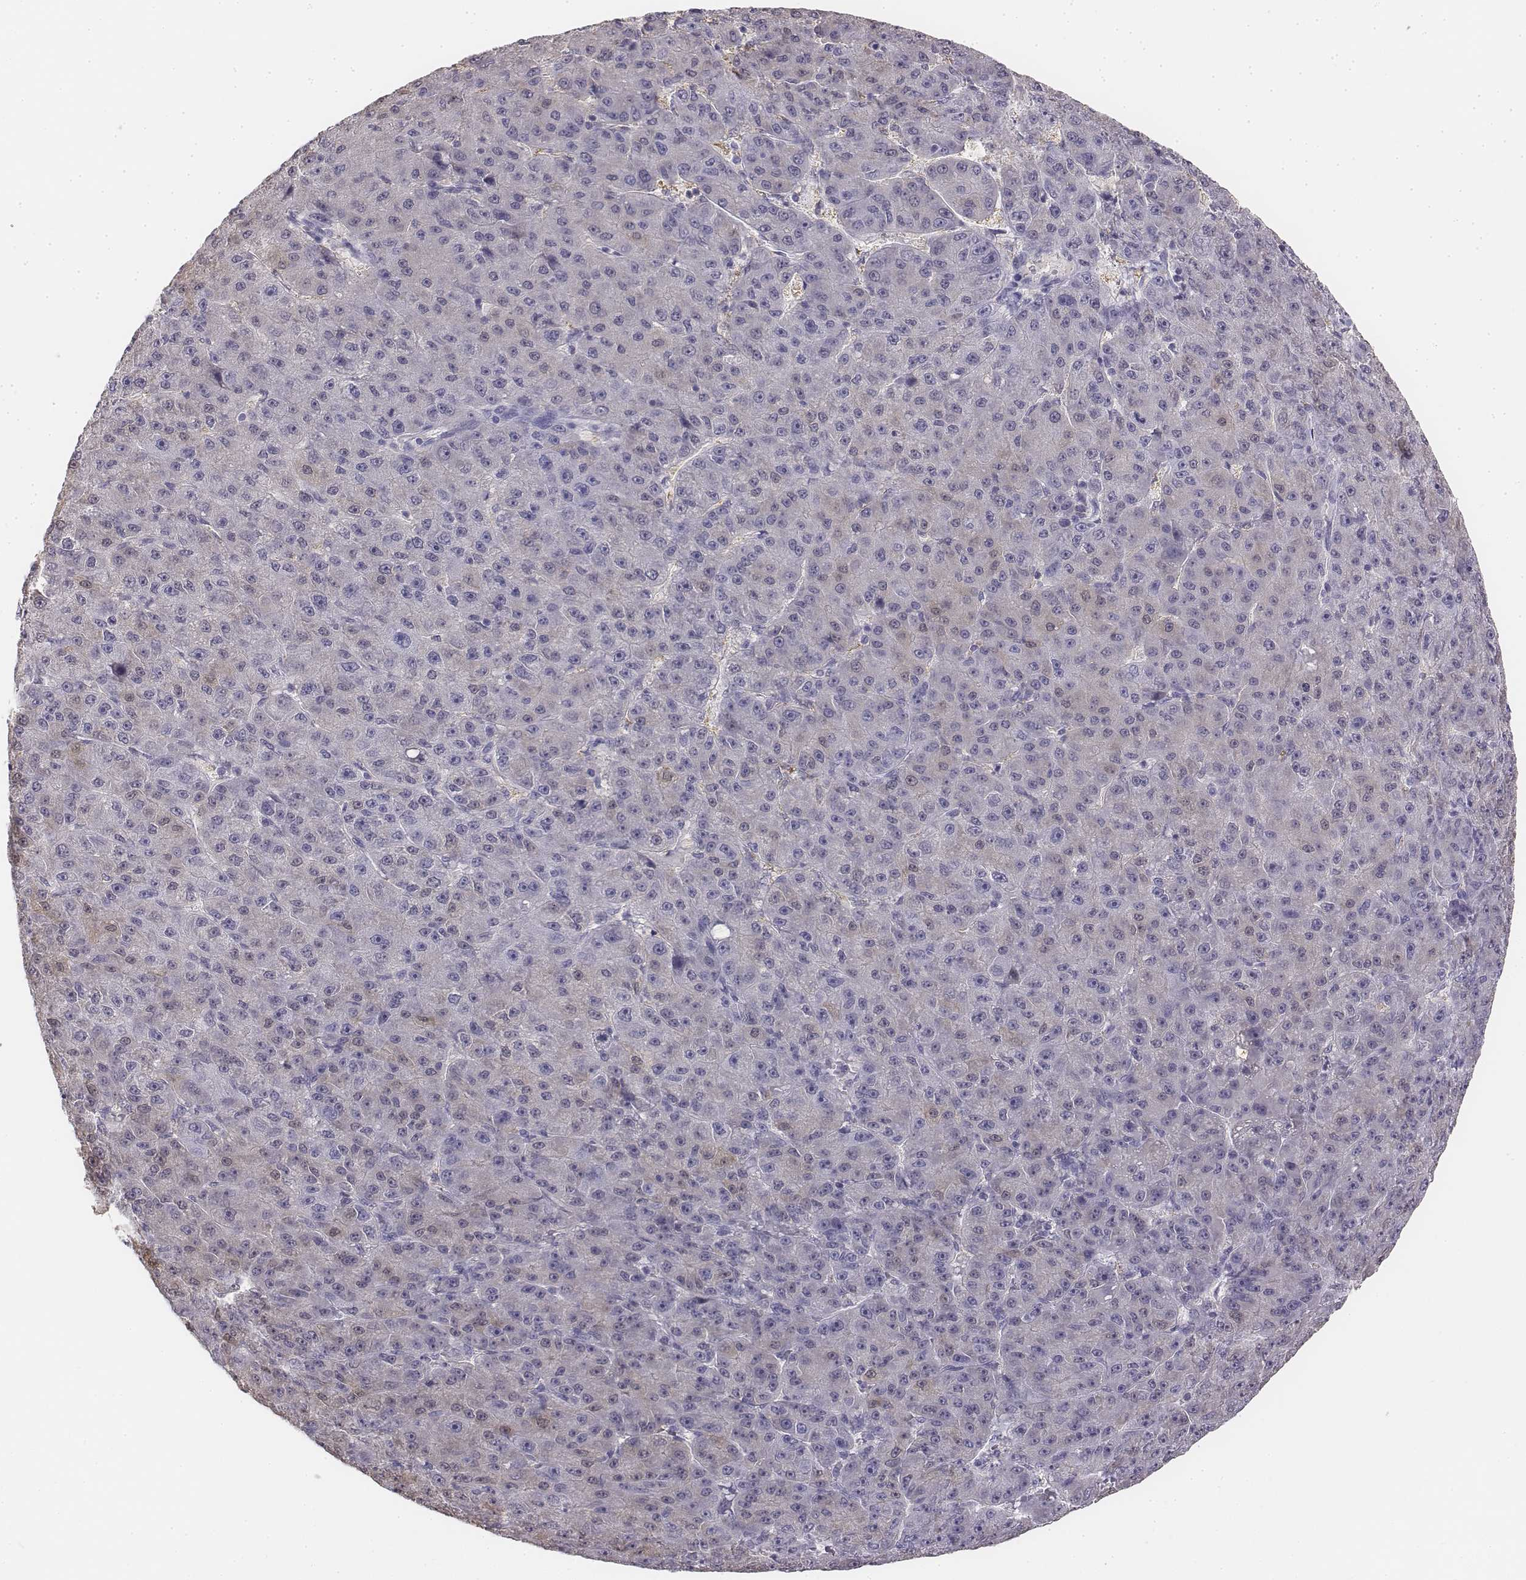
{"staining": {"intensity": "weak", "quantity": "<25%", "location": "cytoplasmic/membranous"}, "tissue": "liver cancer", "cell_type": "Tumor cells", "image_type": "cancer", "snomed": [{"axis": "morphology", "description": "Carcinoma, Hepatocellular, NOS"}, {"axis": "topography", "description": "Liver"}], "caption": "An image of liver cancer stained for a protein displays no brown staining in tumor cells.", "gene": "UCN2", "patient": {"sex": "male", "age": 67}}